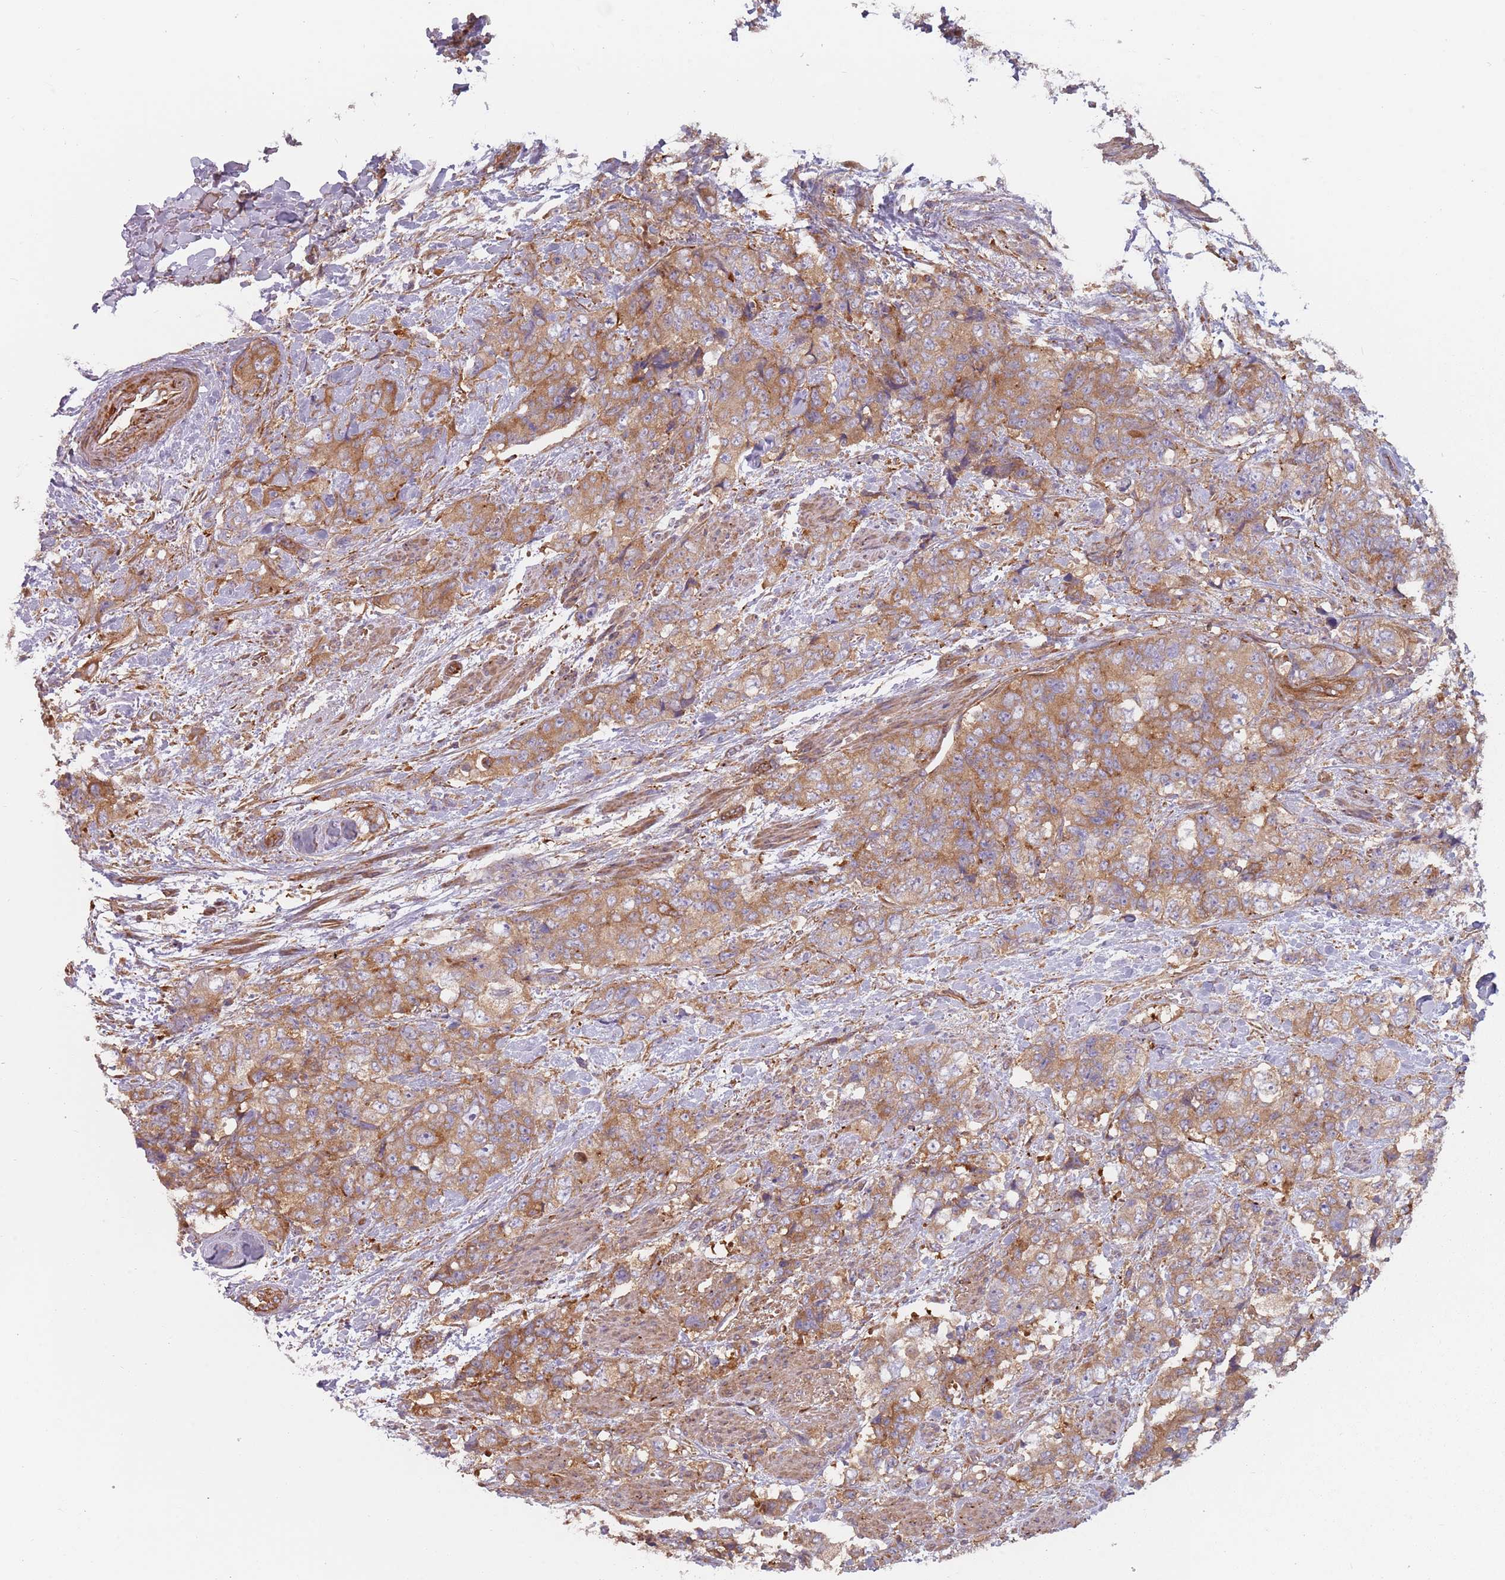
{"staining": {"intensity": "moderate", "quantity": ">75%", "location": "cytoplasmic/membranous"}, "tissue": "urothelial cancer", "cell_type": "Tumor cells", "image_type": "cancer", "snomed": [{"axis": "morphology", "description": "Urothelial carcinoma, High grade"}, {"axis": "topography", "description": "Urinary bladder"}], "caption": "Brown immunohistochemical staining in urothelial cancer displays moderate cytoplasmic/membranous expression in approximately >75% of tumor cells. (DAB (3,3'-diaminobenzidine) IHC with brightfield microscopy, high magnification).", "gene": "SPDL1", "patient": {"sex": "female", "age": 78}}